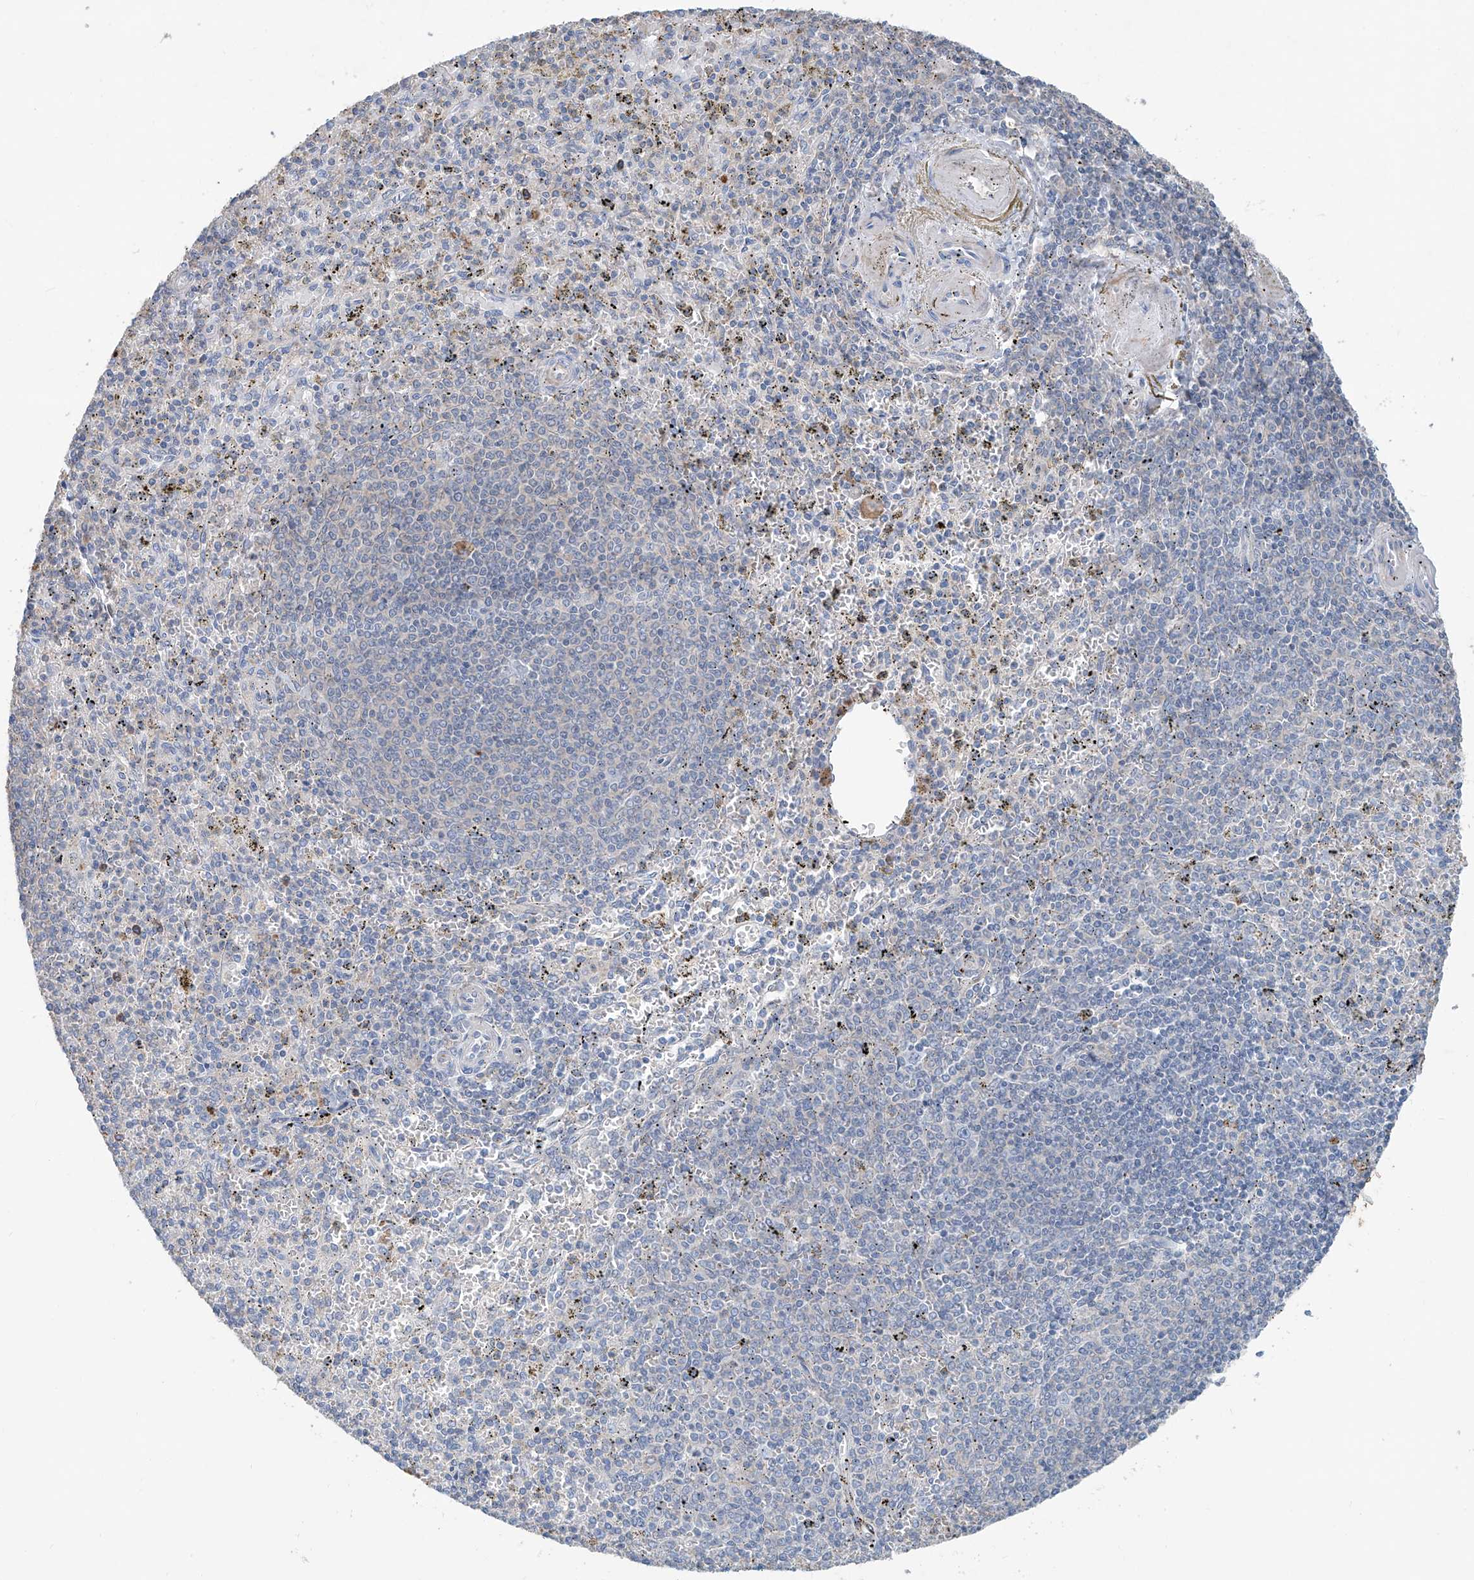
{"staining": {"intensity": "negative", "quantity": "none", "location": "none"}, "tissue": "spleen", "cell_type": "Cells in red pulp", "image_type": "normal", "snomed": [{"axis": "morphology", "description": "Normal tissue, NOS"}, {"axis": "topography", "description": "Spleen"}], "caption": "The histopathology image demonstrates no staining of cells in red pulp in normal spleen.", "gene": "ANKRD34A", "patient": {"sex": "male", "age": 72}}